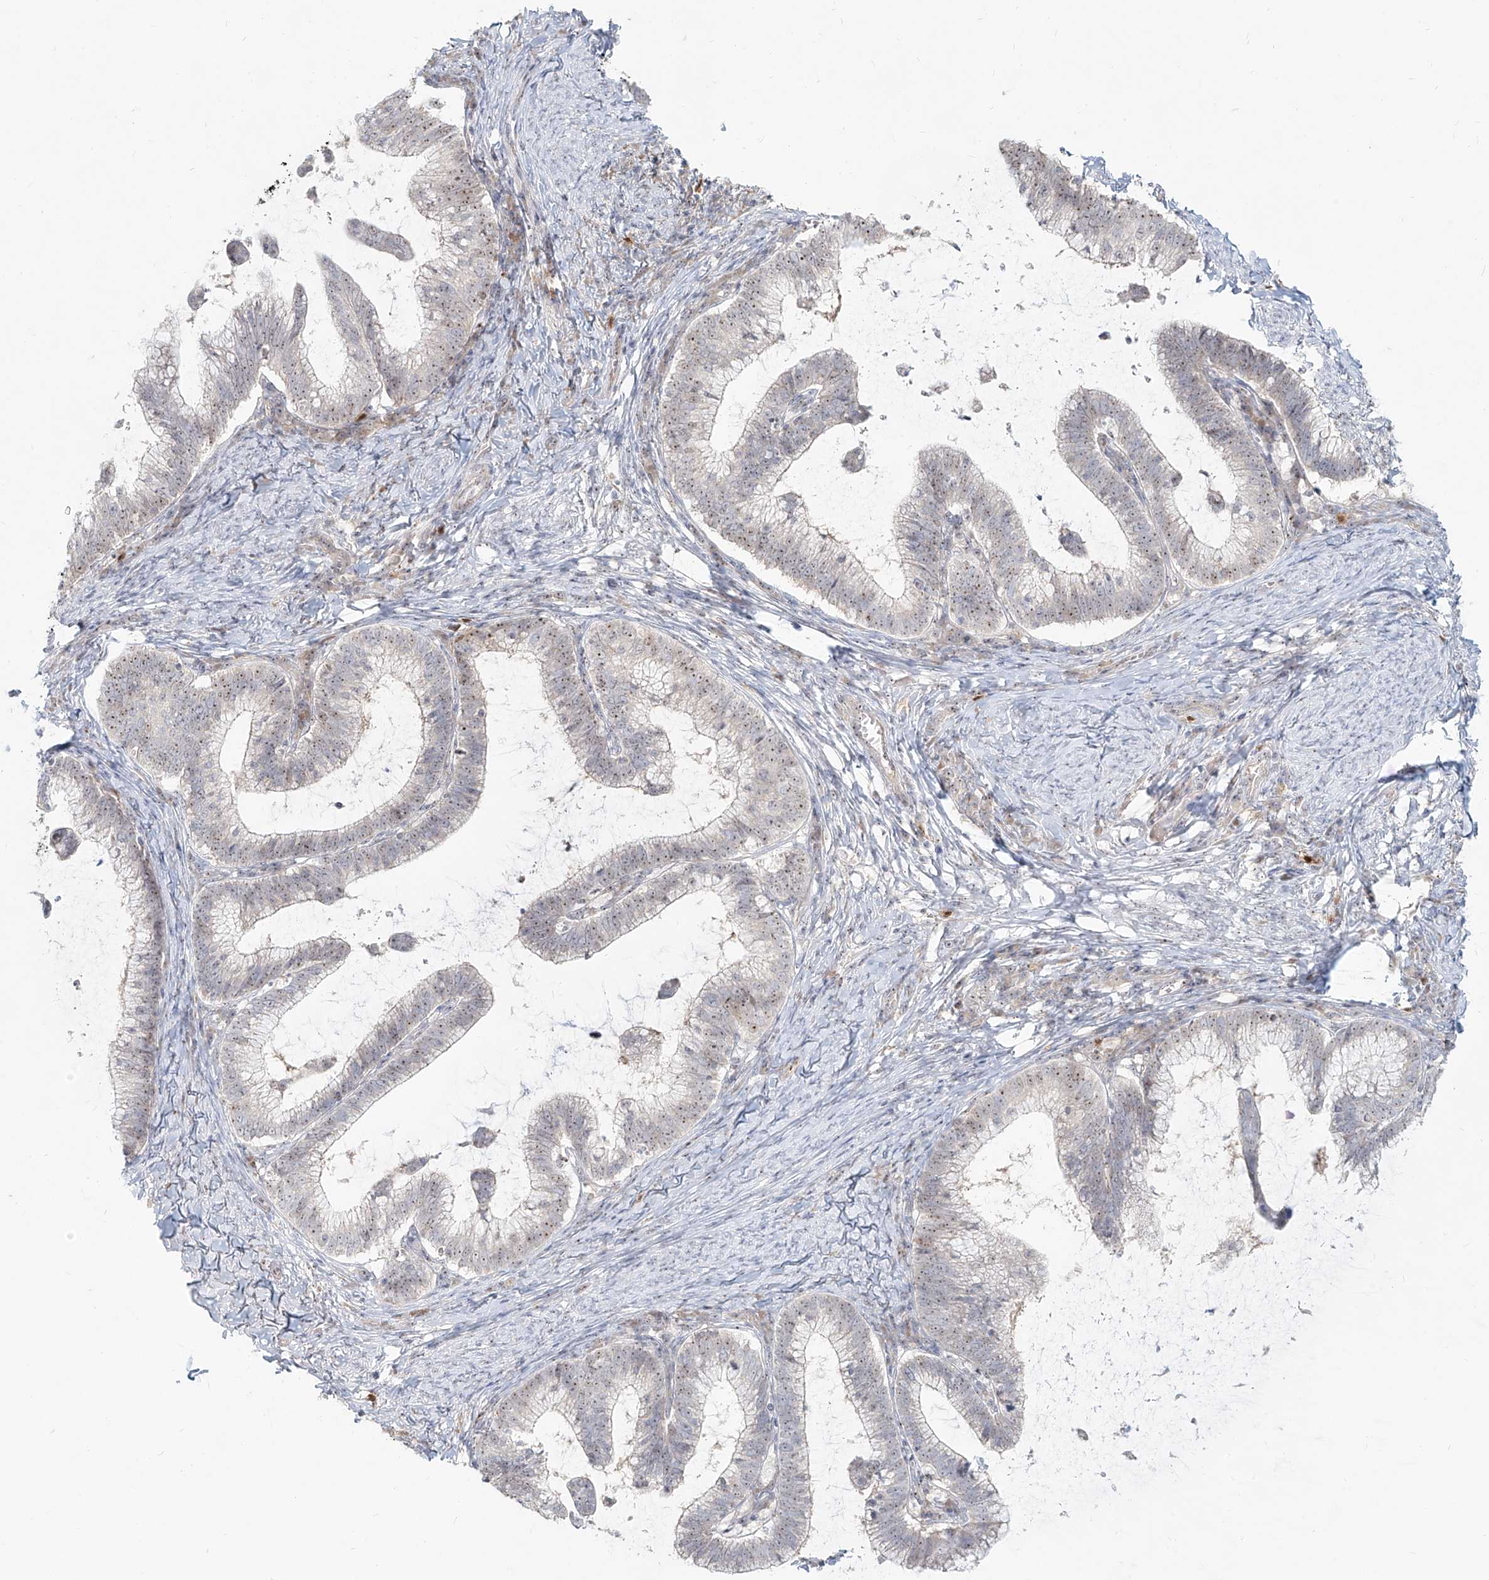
{"staining": {"intensity": "weak", "quantity": "25%-75%", "location": "nuclear"}, "tissue": "cervical cancer", "cell_type": "Tumor cells", "image_type": "cancer", "snomed": [{"axis": "morphology", "description": "Adenocarcinoma, NOS"}, {"axis": "topography", "description": "Cervix"}], "caption": "High-power microscopy captured an immunohistochemistry micrograph of cervical cancer (adenocarcinoma), revealing weak nuclear staining in approximately 25%-75% of tumor cells.", "gene": "BYSL", "patient": {"sex": "female", "age": 36}}